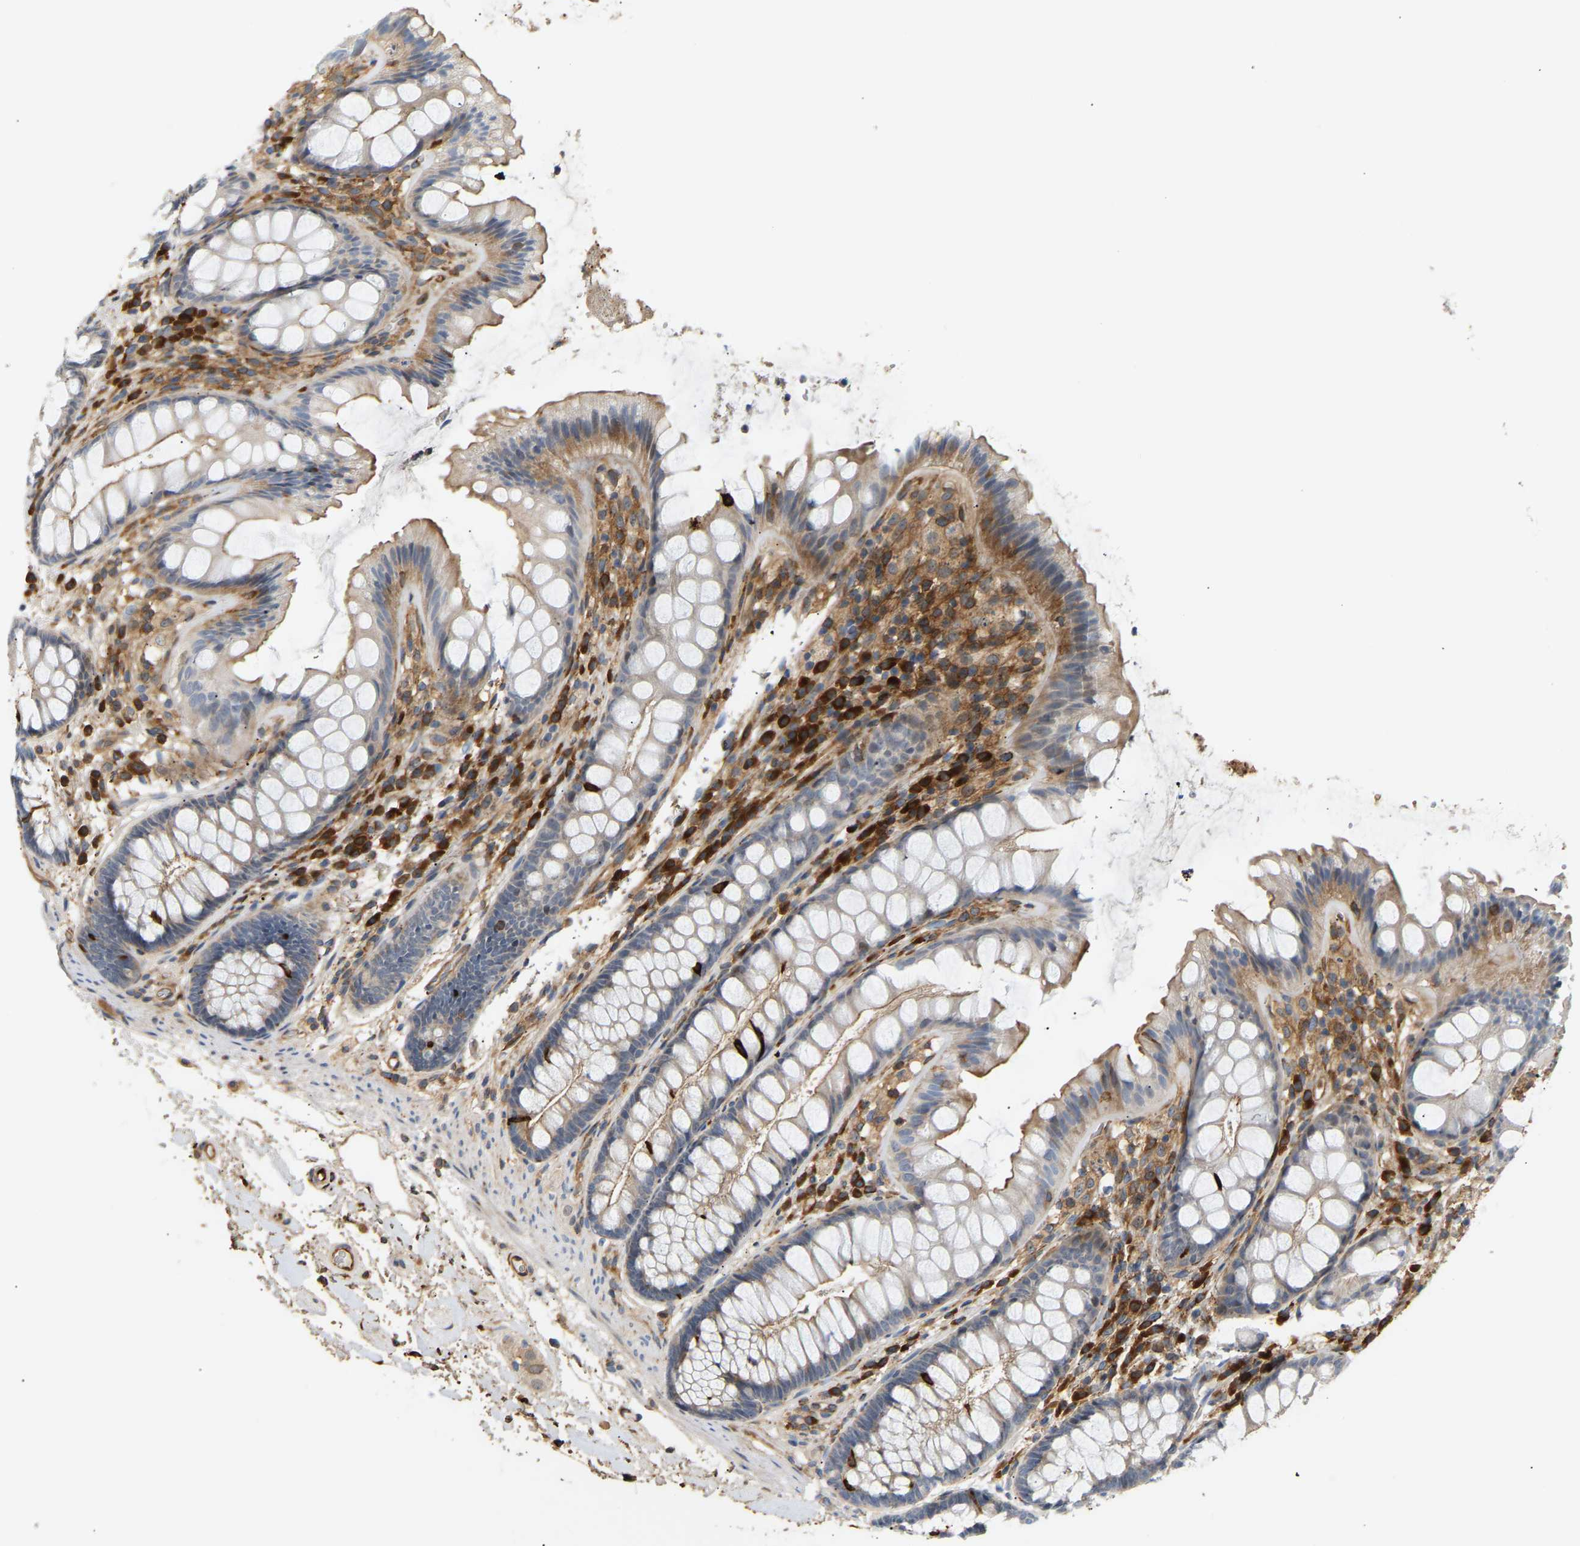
{"staining": {"intensity": "moderate", "quantity": ">75%", "location": "cytoplasmic/membranous"}, "tissue": "colon", "cell_type": "Endothelial cells", "image_type": "normal", "snomed": [{"axis": "morphology", "description": "Normal tissue, NOS"}, {"axis": "topography", "description": "Colon"}], "caption": "Protein staining displays moderate cytoplasmic/membranous staining in approximately >75% of endothelial cells in benign colon.", "gene": "PLCG2", "patient": {"sex": "female", "age": 56}}